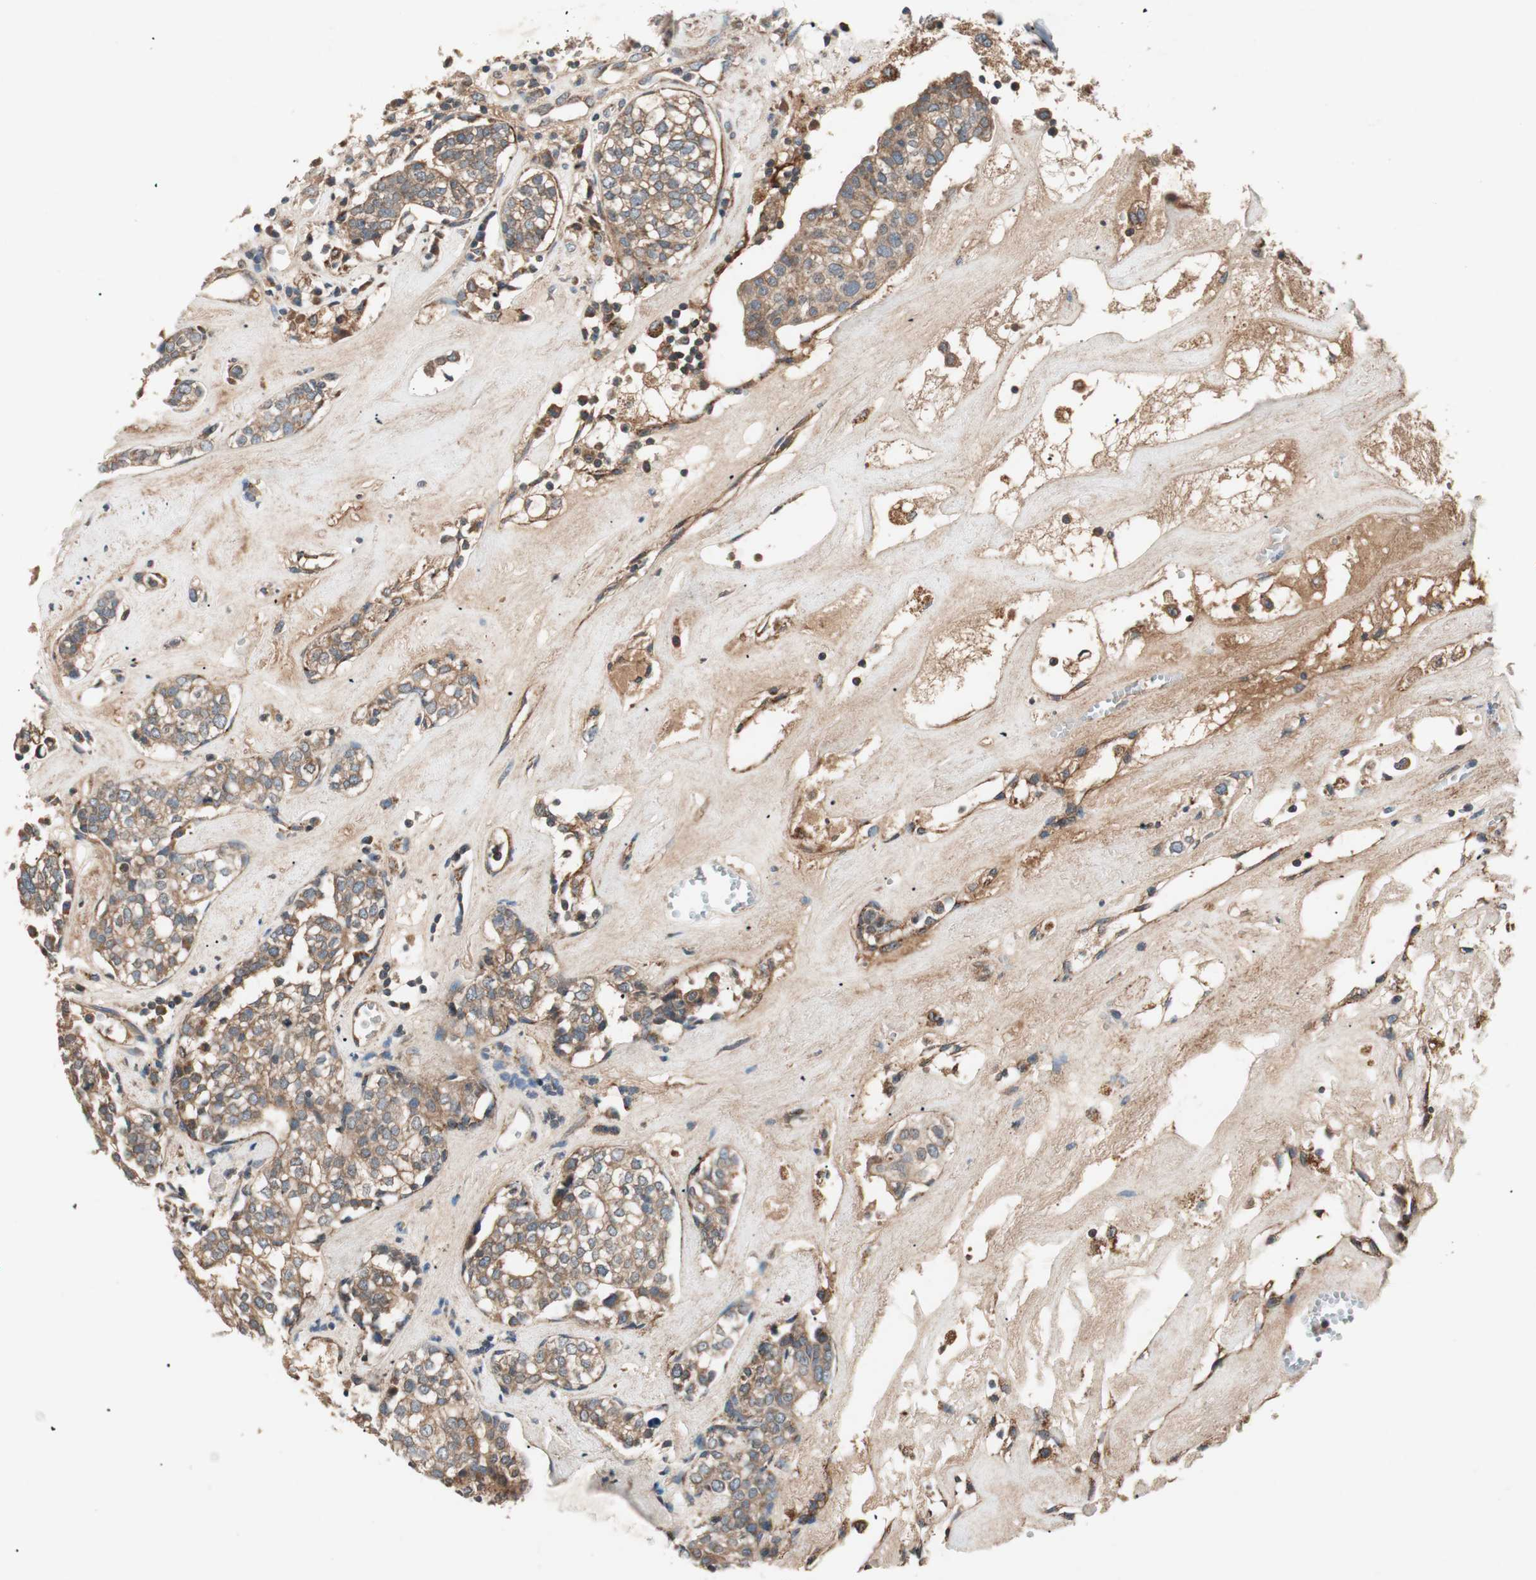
{"staining": {"intensity": "moderate", "quantity": ">75%", "location": "cytoplasmic/membranous"}, "tissue": "head and neck cancer", "cell_type": "Tumor cells", "image_type": "cancer", "snomed": [{"axis": "morphology", "description": "Adenocarcinoma, NOS"}, {"axis": "topography", "description": "Salivary gland"}, {"axis": "topography", "description": "Head-Neck"}], "caption": "An immunohistochemistry histopathology image of tumor tissue is shown. Protein staining in brown labels moderate cytoplasmic/membranous positivity in head and neck adenocarcinoma within tumor cells. (Stains: DAB (3,3'-diaminobenzidine) in brown, nuclei in blue, Microscopy: brightfield microscopy at high magnification).", "gene": "HPN", "patient": {"sex": "female", "age": 65}}